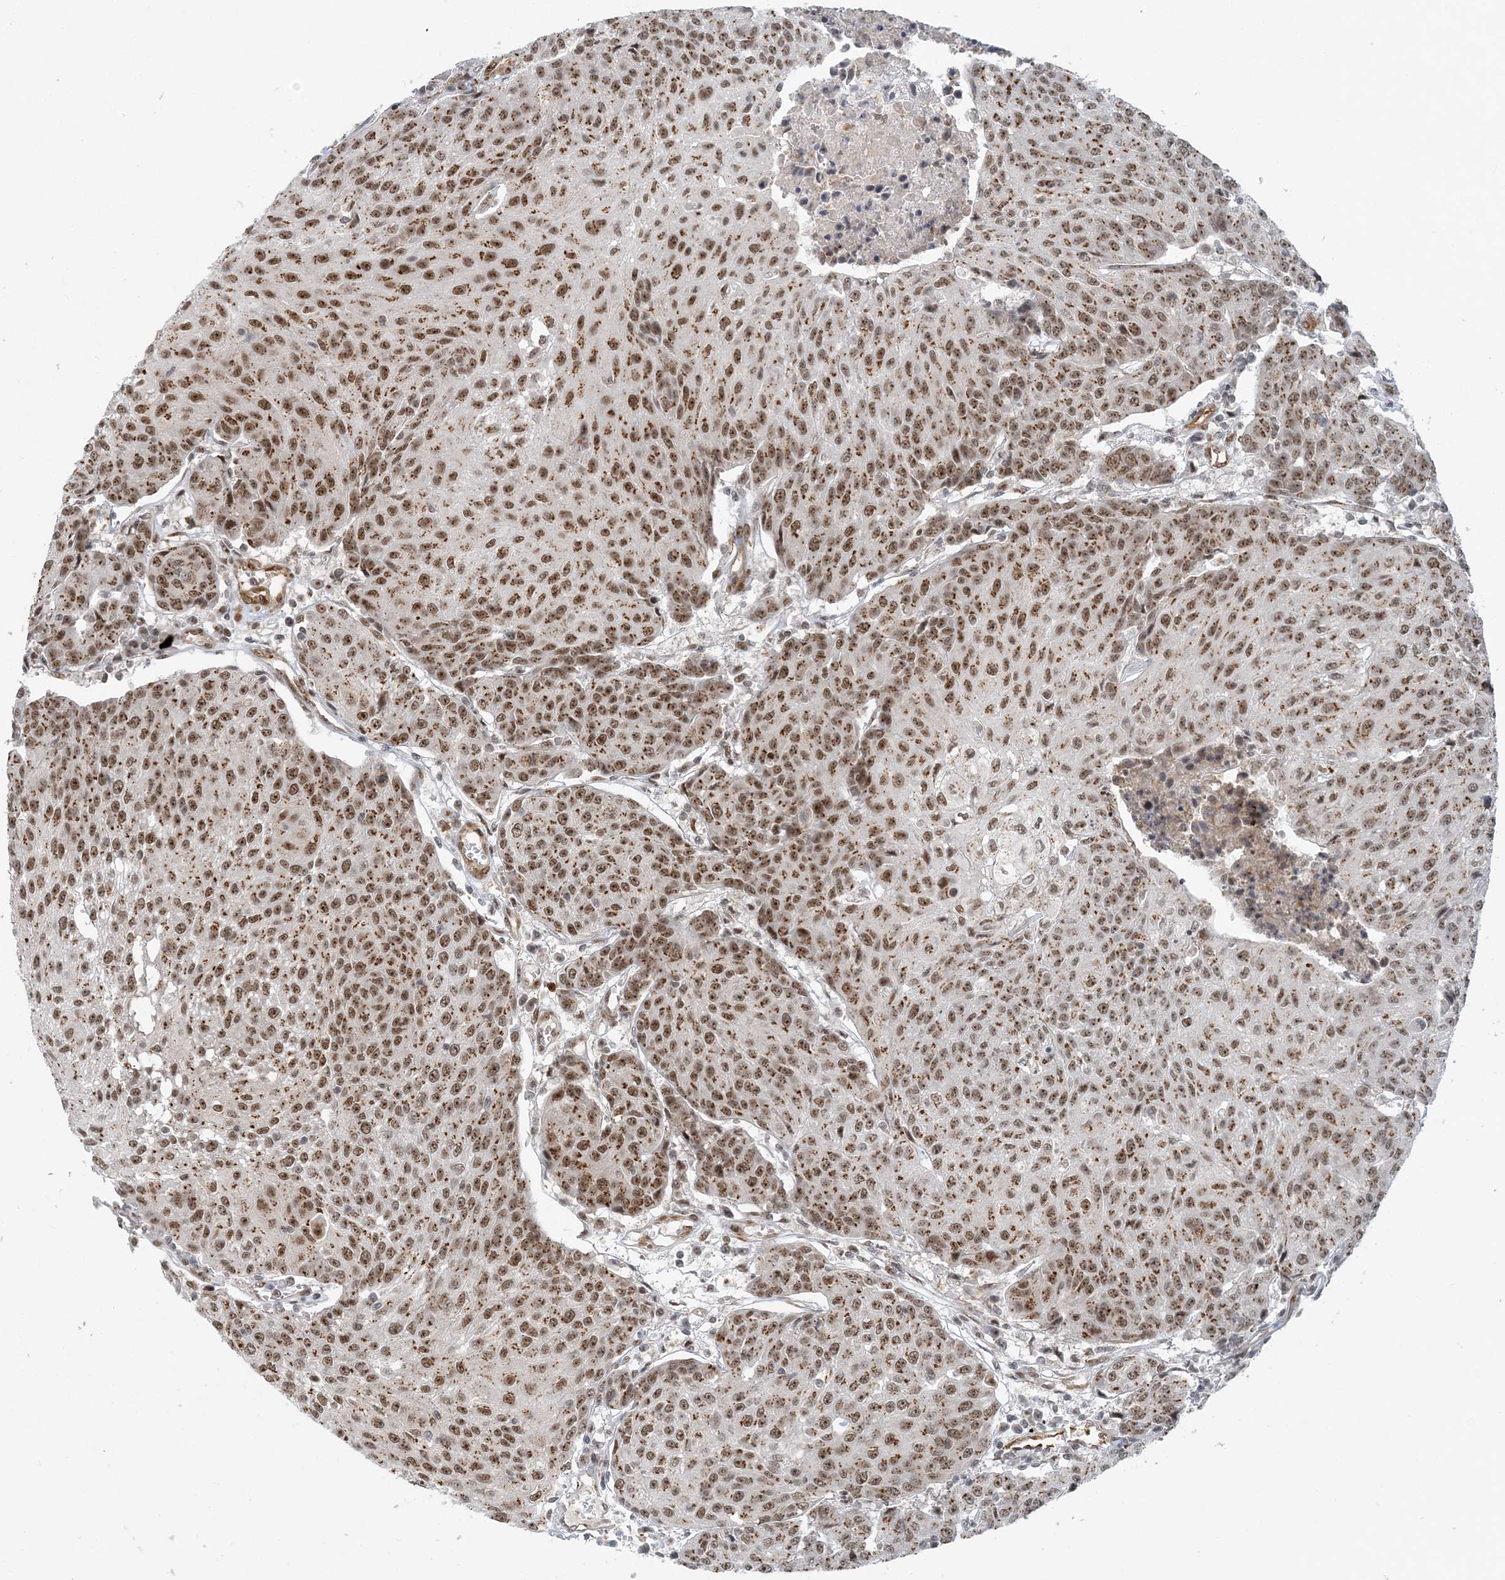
{"staining": {"intensity": "moderate", "quantity": ">75%", "location": "cytoplasmic/membranous,nuclear"}, "tissue": "urothelial cancer", "cell_type": "Tumor cells", "image_type": "cancer", "snomed": [{"axis": "morphology", "description": "Urothelial carcinoma, High grade"}, {"axis": "topography", "description": "Urinary bladder"}], "caption": "Urothelial carcinoma (high-grade) stained for a protein (brown) exhibits moderate cytoplasmic/membranous and nuclear positive staining in approximately >75% of tumor cells.", "gene": "PLRG1", "patient": {"sex": "female", "age": 85}}